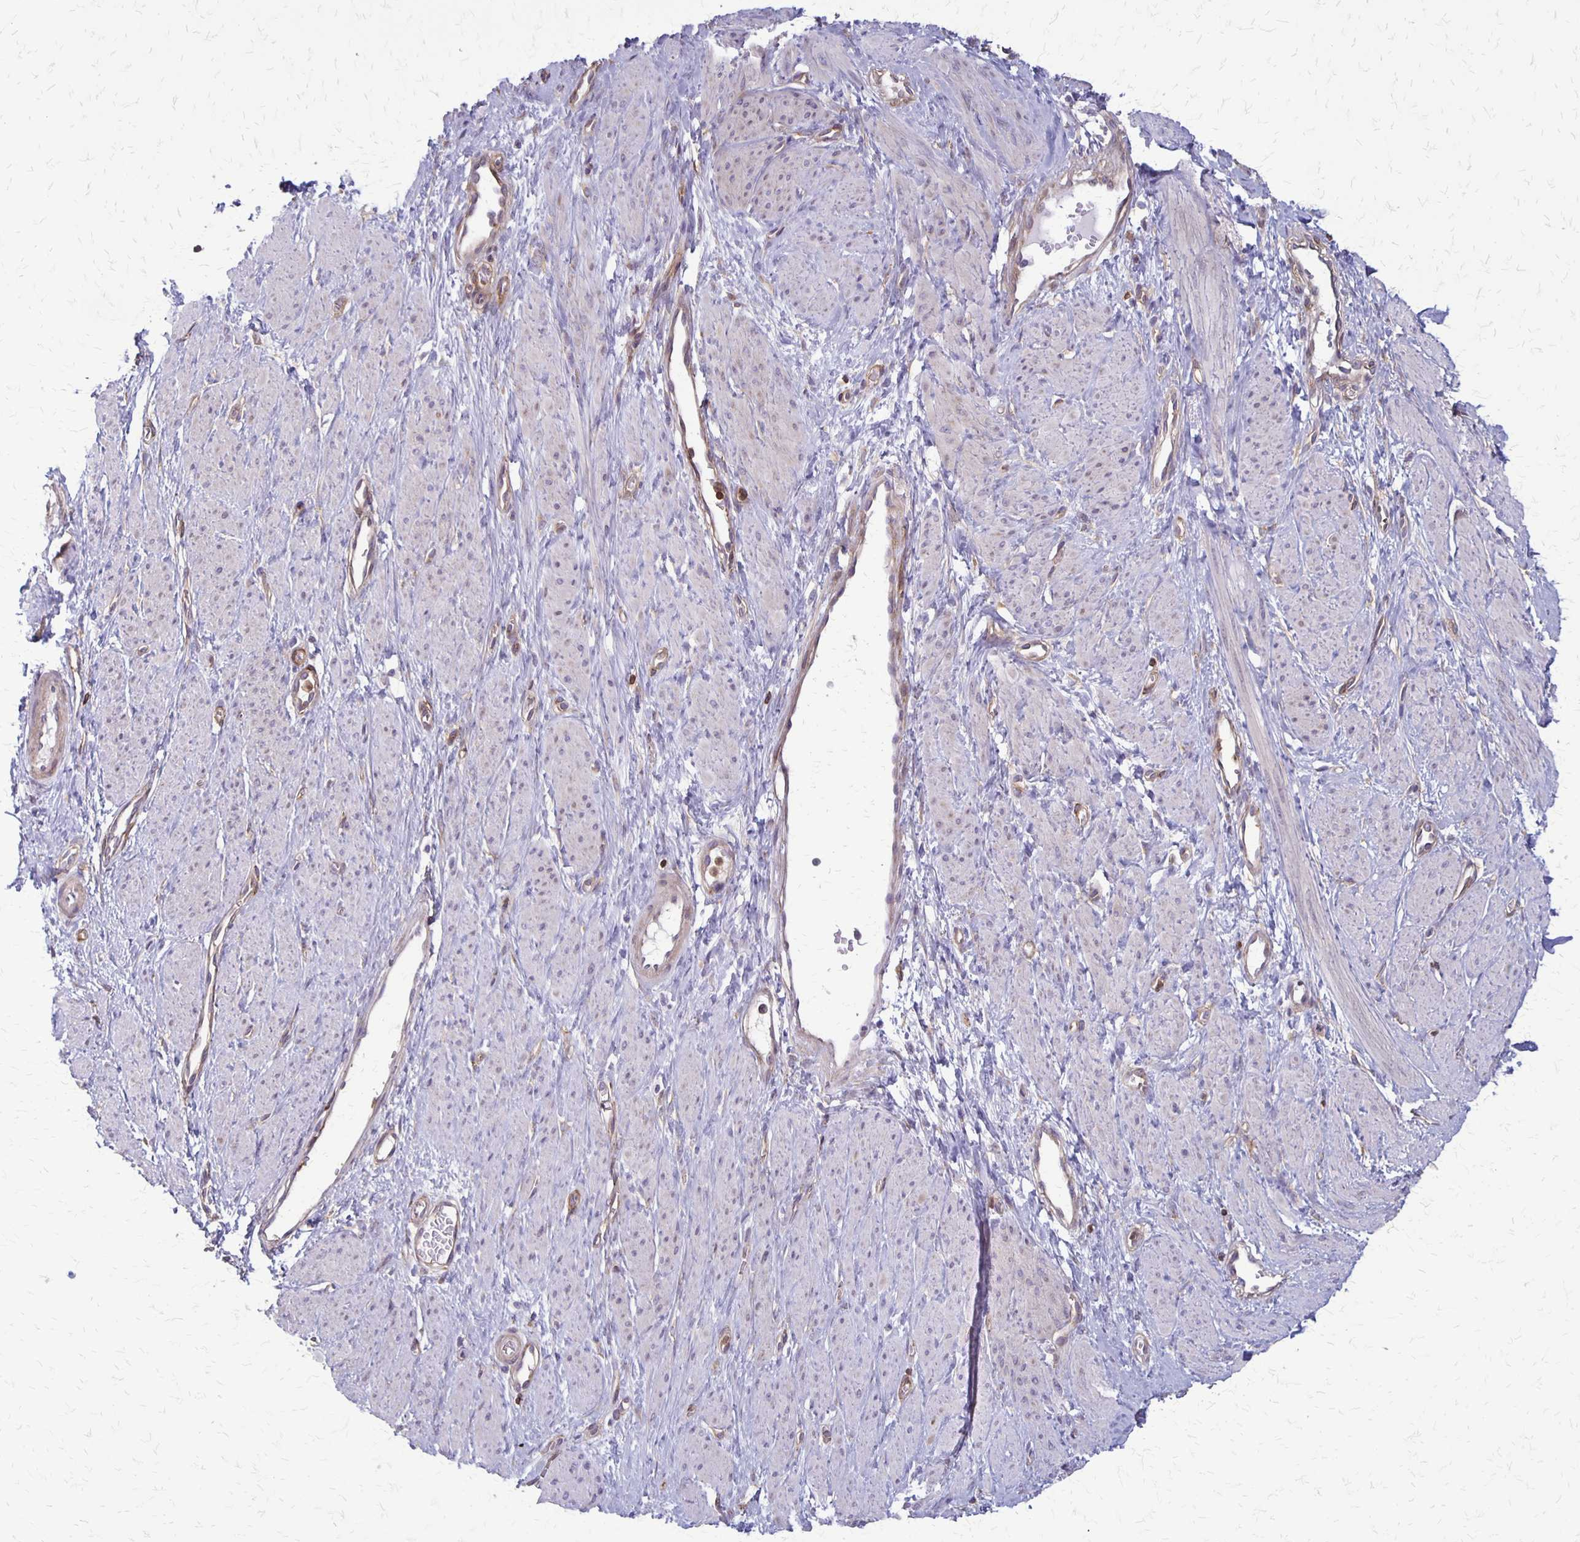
{"staining": {"intensity": "negative", "quantity": "none", "location": "none"}, "tissue": "smooth muscle", "cell_type": "Smooth muscle cells", "image_type": "normal", "snomed": [{"axis": "morphology", "description": "Normal tissue, NOS"}, {"axis": "topography", "description": "Smooth muscle"}, {"axis": "topography", "description": "Uterus"}], "caption": "Smooth muscle cells are negative for protein expression in normal human smooth muscle. (Stains: DAB (3,3'-diaminobenzidine) immunohistochemistry (IHC) with hematoxylin counter stain, Microscopy: brightfield microscopy at high magnification).", "gene": "SEPTIN5", "patient": {"sex": "female", "age": 39}}